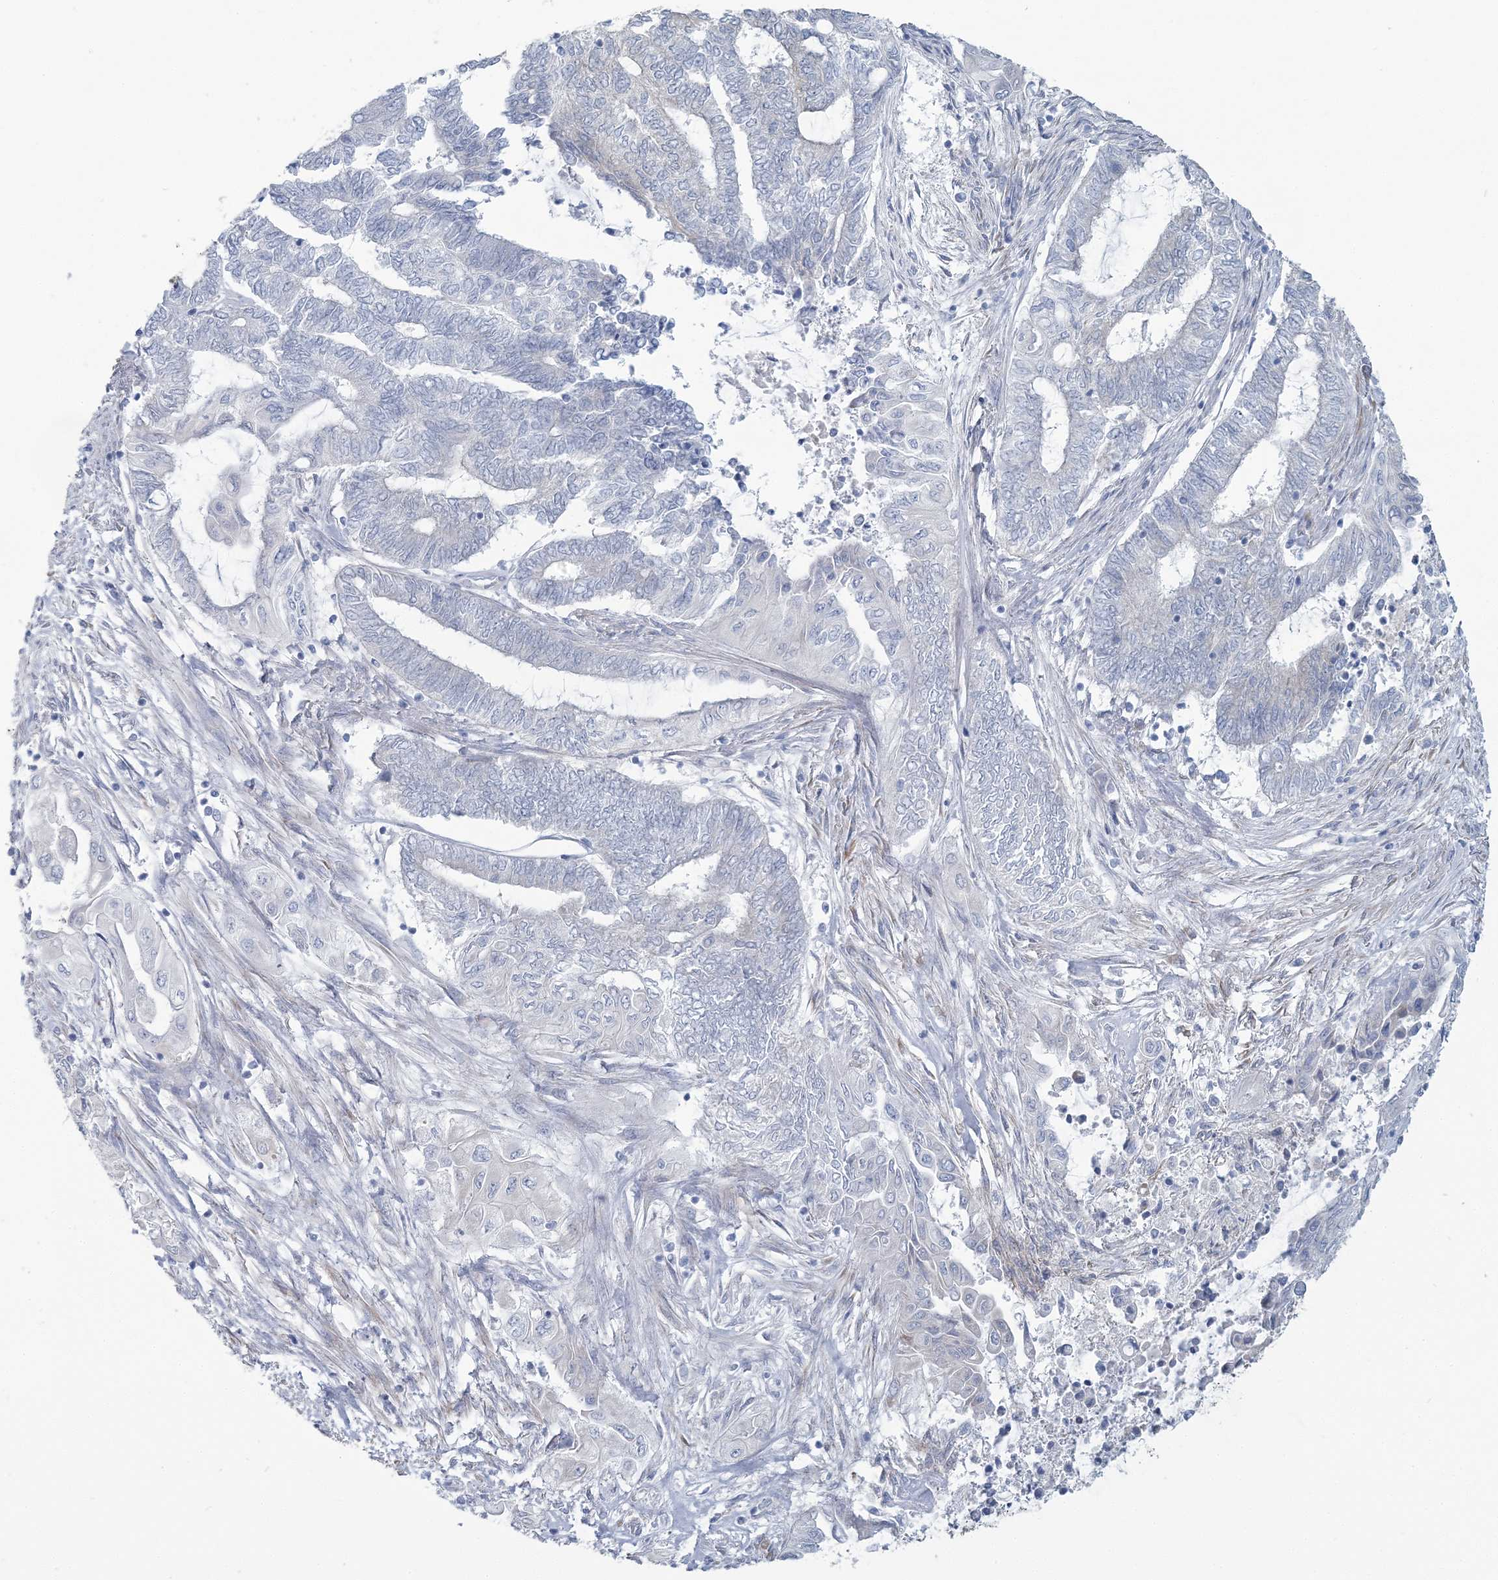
{"staining": {"intensity": "negative", "quantity": "none", "location": "none"}, "tissue": "endometrial cancer", "cell_type": "Tumor cells", "image_type": "cancer", "snomed": [{"axis": "morphology", "description": "Adenocarcinoma, NOS"}, {"axis": "topography", "description": "Uterus"}, {"axis": "topography", "description": "Endometrium"}], "caption": "Endometrial adenocarcinoma stained for a protein using IHC demonstrates no positivity tumor cells.", "gene": "CMBL", "patient": {"sex": "female", "age": 70}}